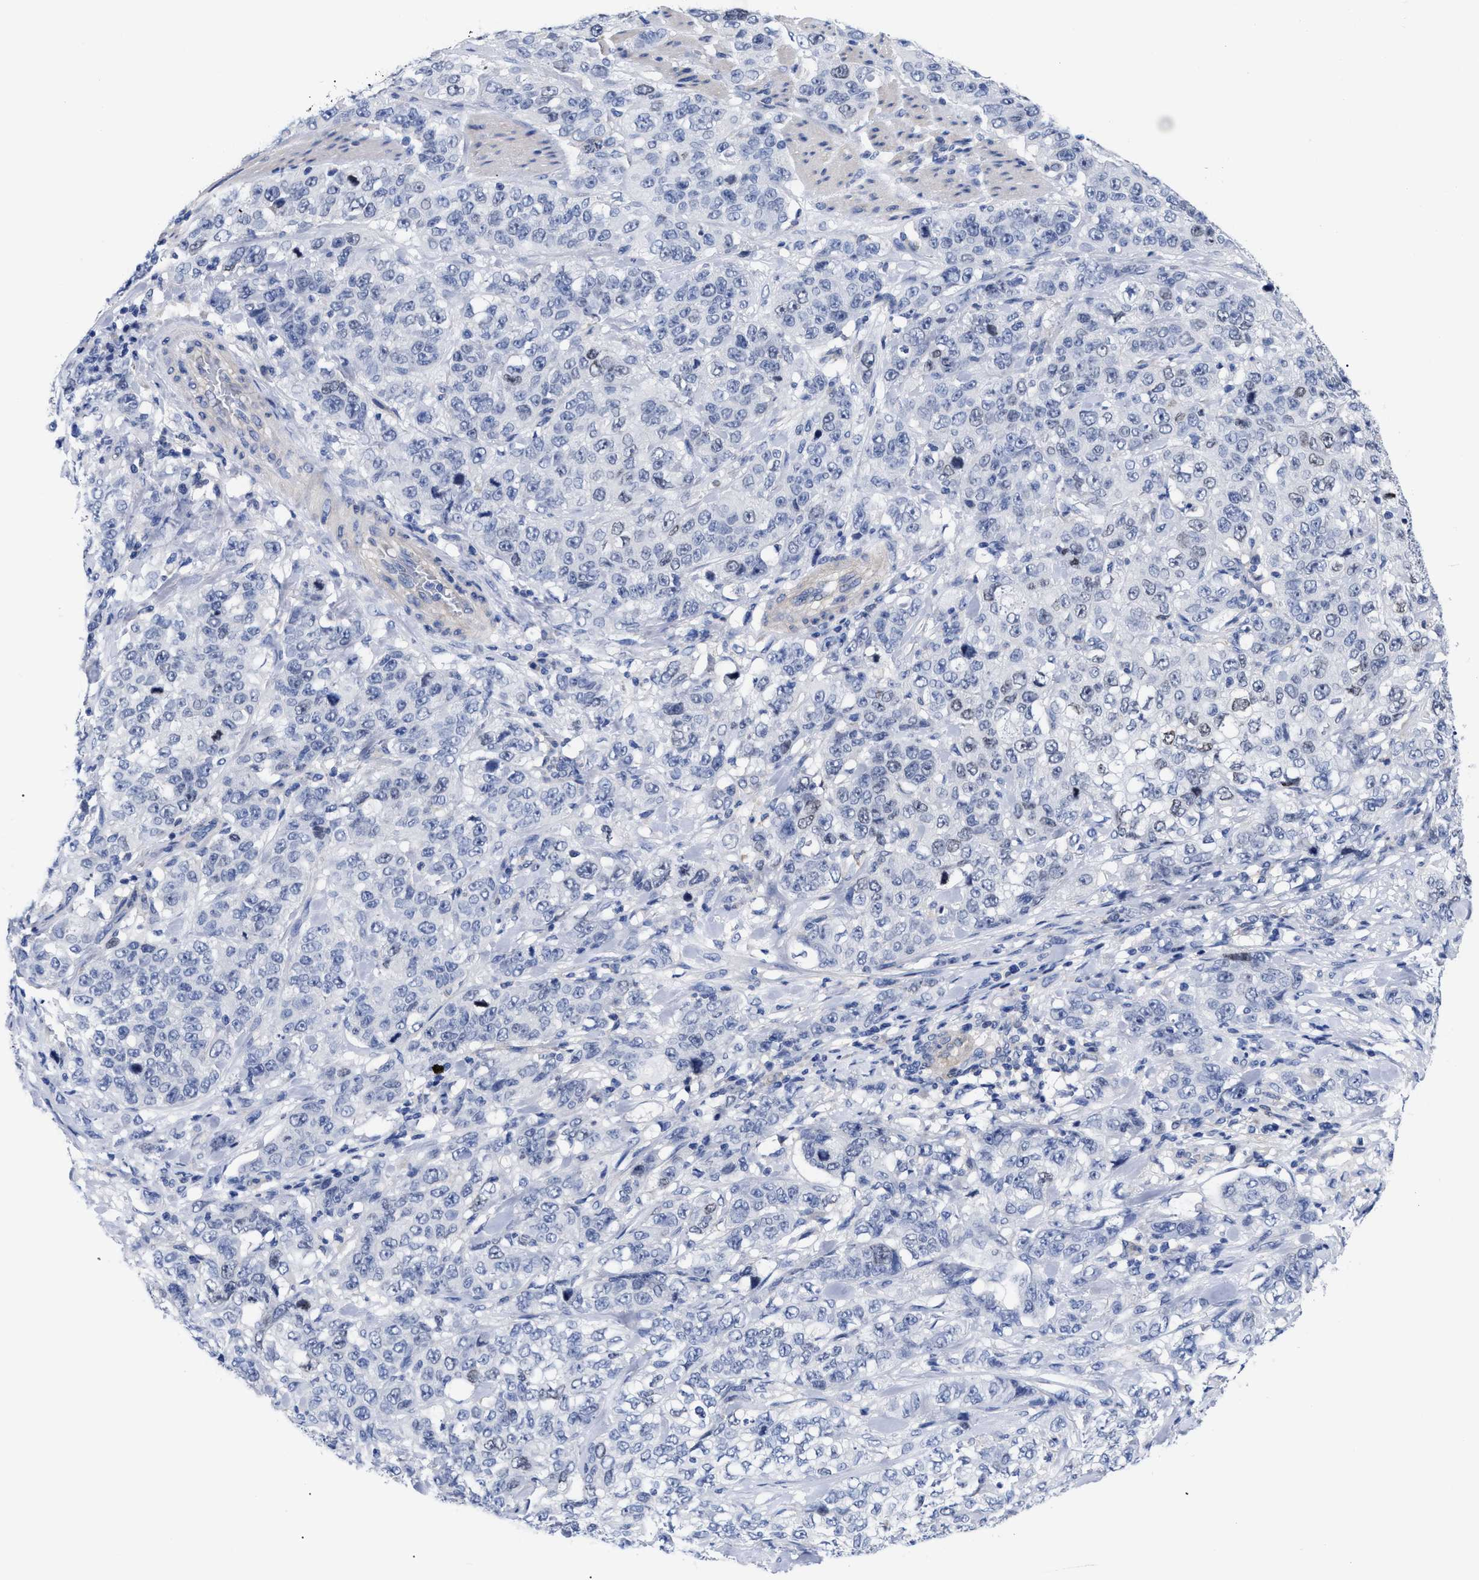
{"staining": {"intensity": "negative", "quantity": "none", "location": "none"}, "tissue": "stomach cancer", "cell_type": "Tumor cells", "image_type": "cancer", "snomed": [{"axis": "morphology", "description": "Adenocarcinoma, NOS"}, {"axis": "topography", "description": "Stomach"}], "caption": "Immunohistochemistry (IHC) photomicrograph of stomach adenocarcinoma stained for a protein (brown), which reveals no staining in tumor cells. (DAB immunohistochemistry (IHC) with hematoxylin counter stain).", "gene": "IRAG2", "patient": {"sex": "male", "age": 48}}